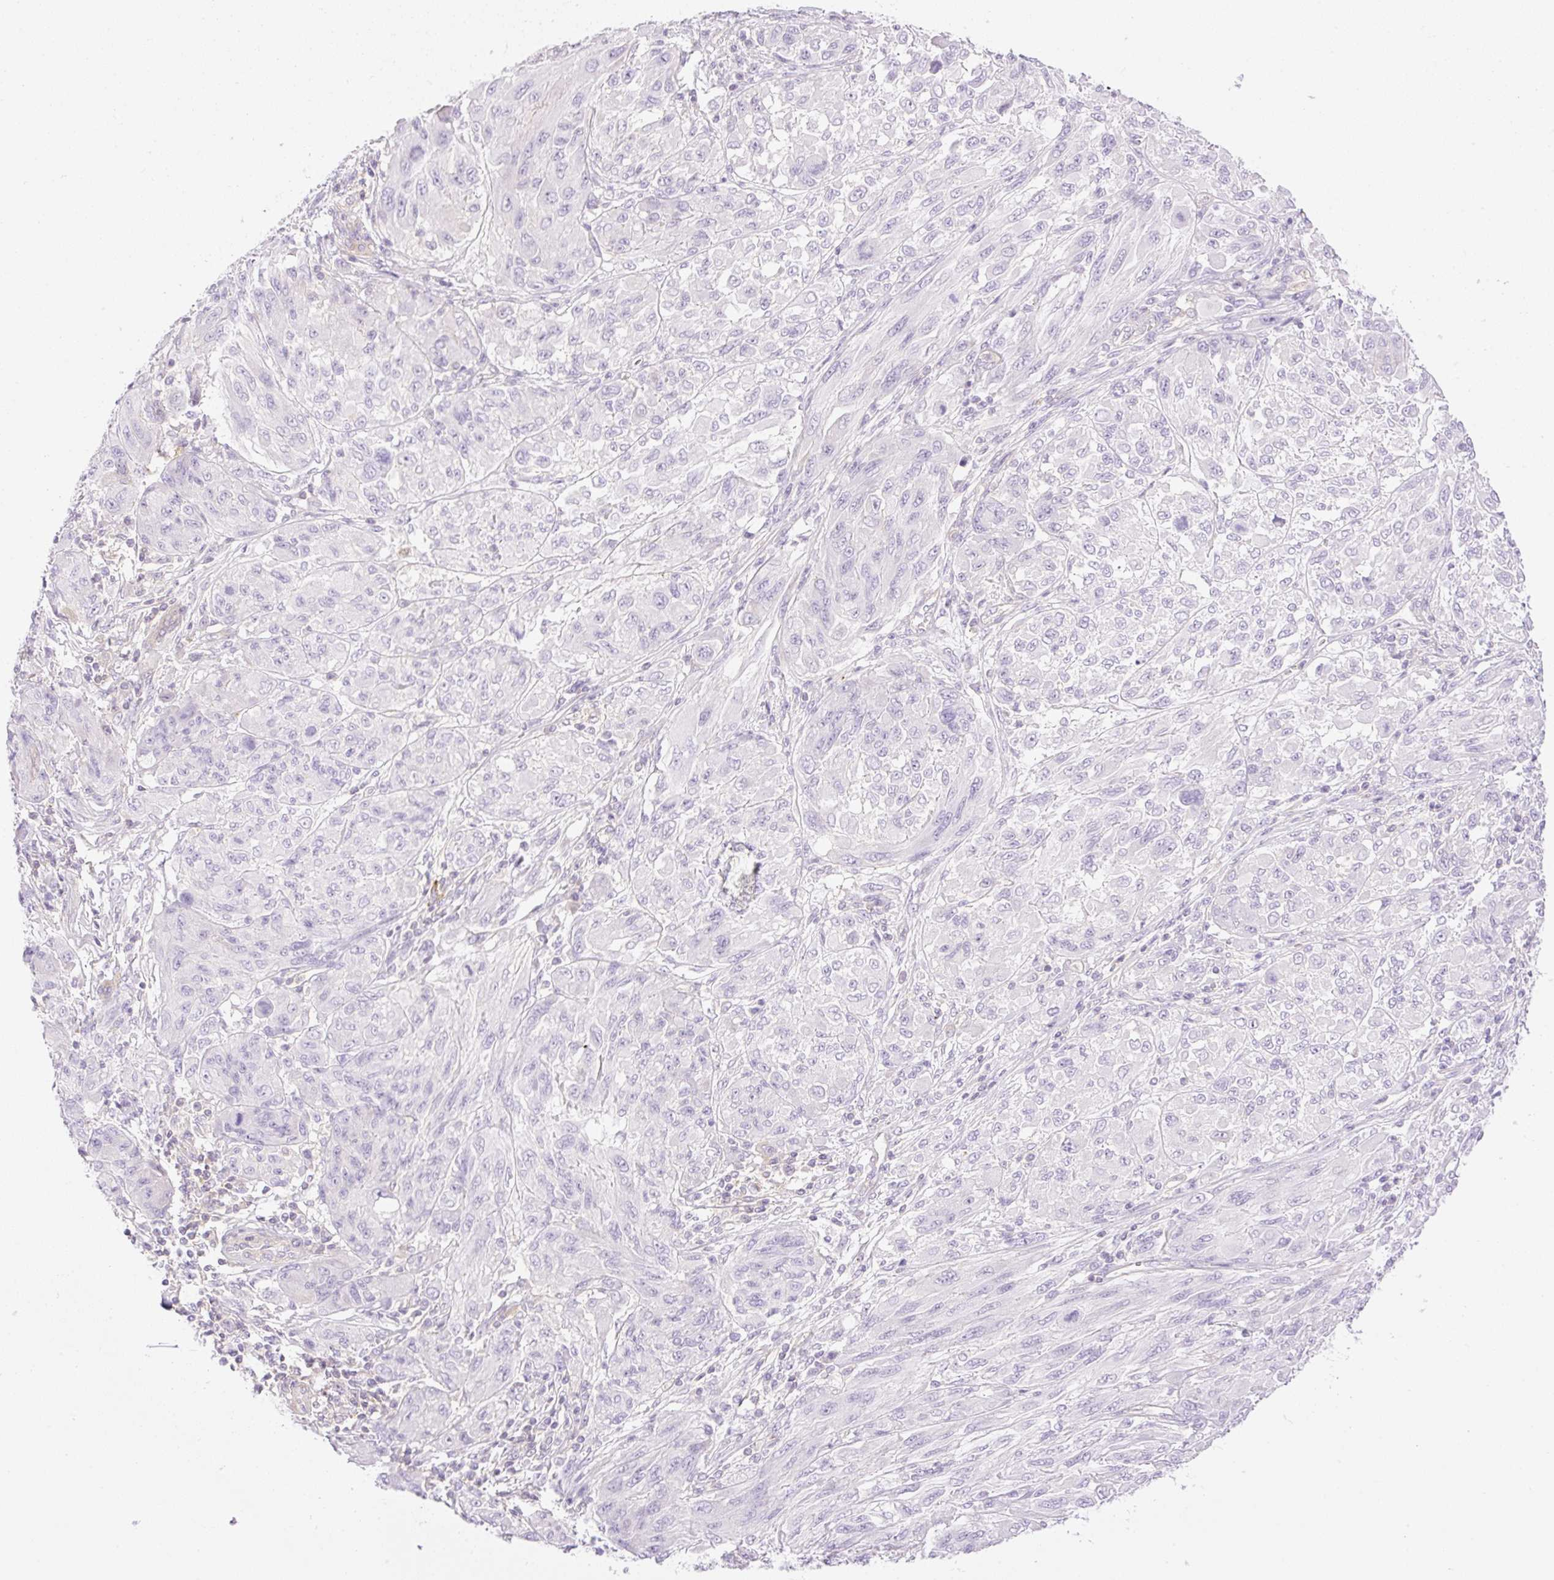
{"staining": {"intensity": "negative", "quantity": "none", "location": "none"}, "tissue": "melanoma", "cell_type": "Tumor cells", "image_type": "cancer", "snomed": [{"axis": "morphology", "description": "Malignant melanoma, NOS"}, {"axis": "topography", "description": "Skin"}], "caption": "This is an immunohistochemistry (IHC) photomicrograph of melanoma. There is no positivity in tumor cells.", "gene": "EHD3", "patient": {"sex": "female", "age": 91}}